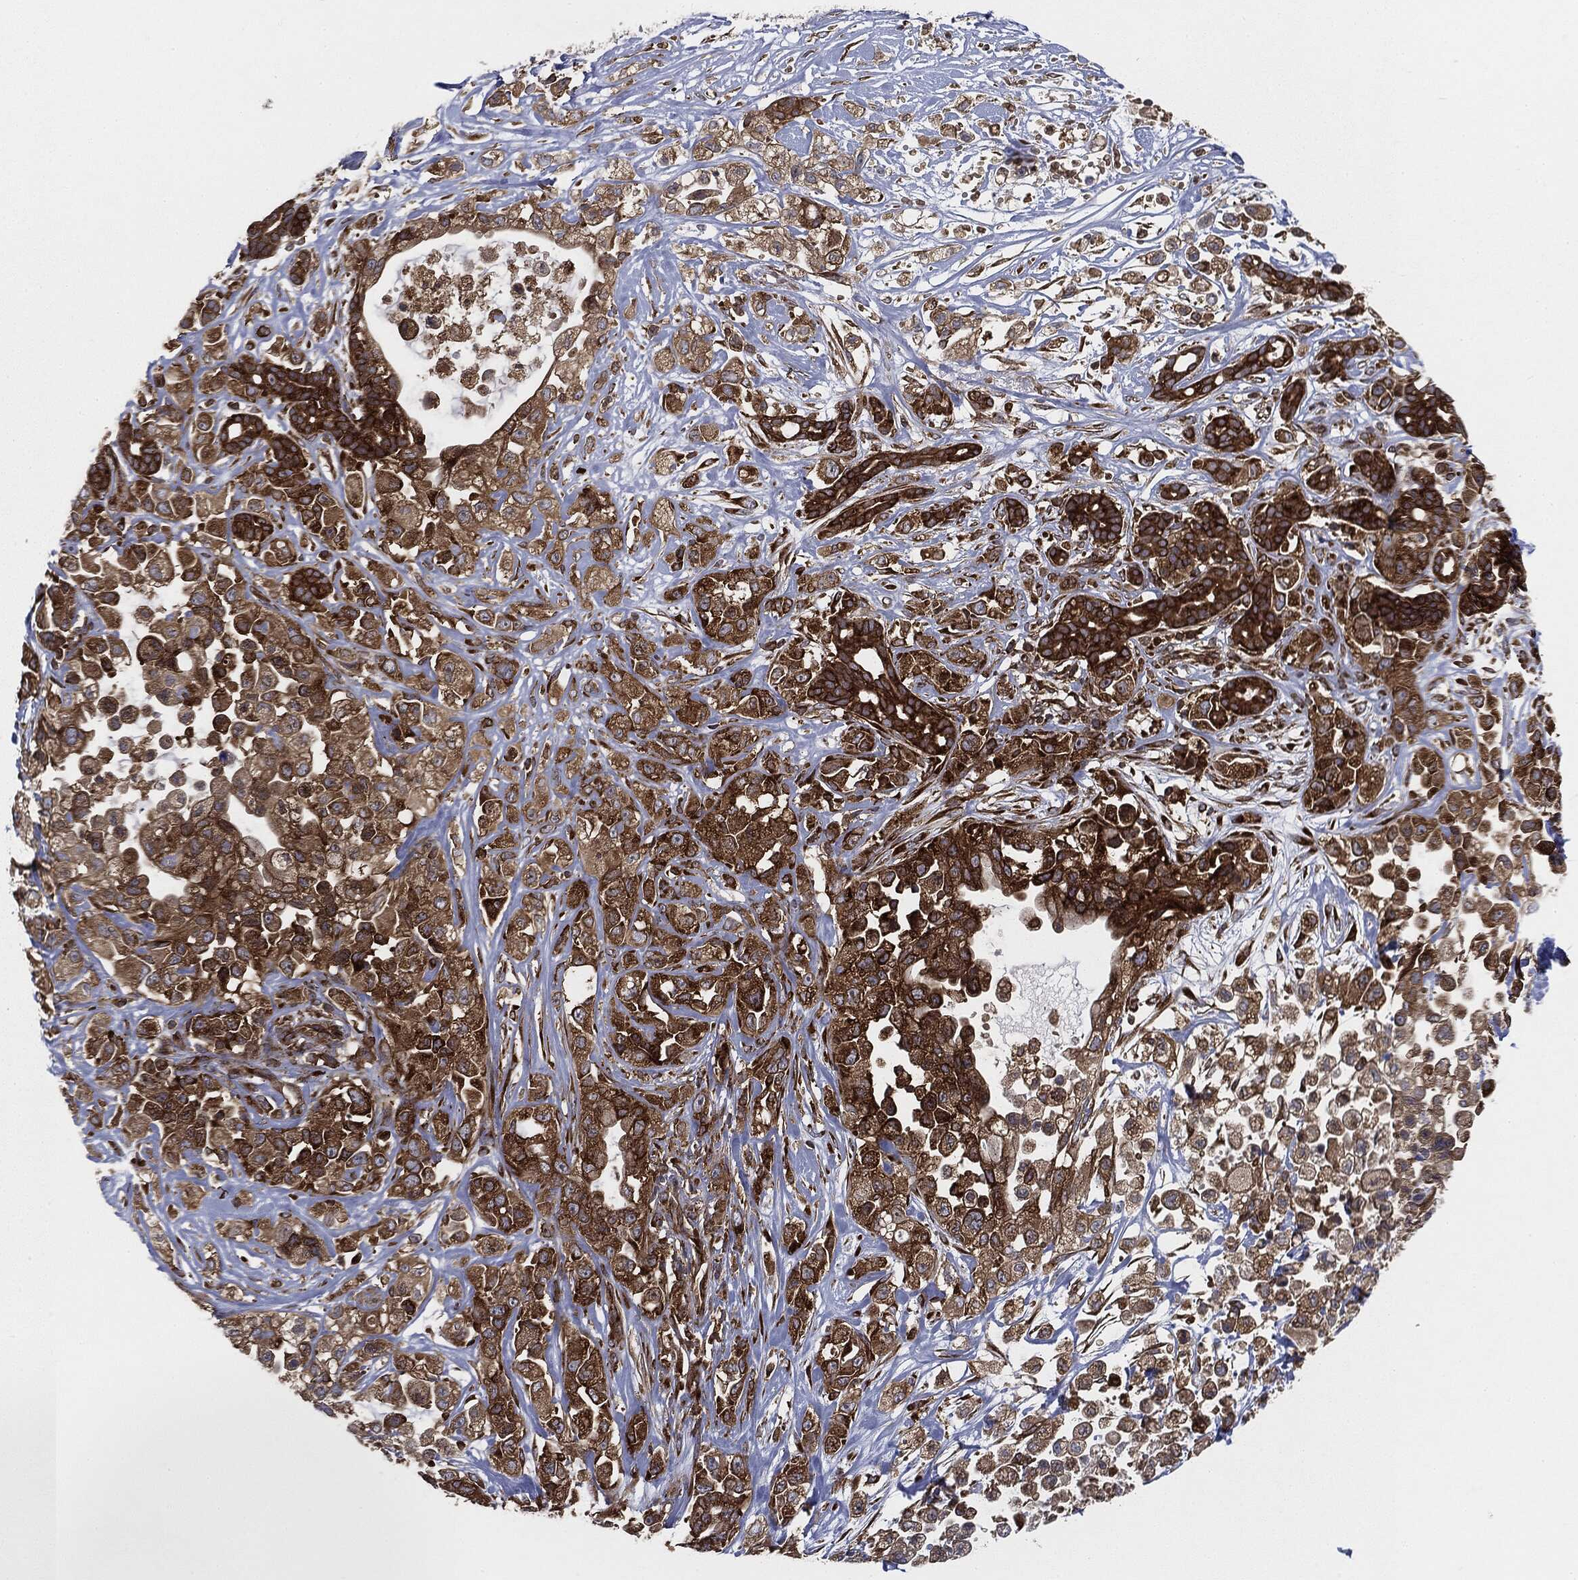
{"staining": {"intensity": "strong", "quantity": ">75%", "location": "cytoplasmic/membranous"}, "tissue": "pancreatic cancer", "cell_type": "Tumor cells", "image_type": "cancer", "snomed": [{"axis": "morphology", "description": "Adenocarcinoma, NOS"}, {"axis": "topography", "description": "Pancreas"}], "caption": "Tumor cells demonstrate high levels of strong cytoplasmic/membranous positivity in approximately >75% of cells in human pancreatic adenocarcinoma.", "gene": "EIF2AK2", "patient": {"sex": "male", "age": 44}}